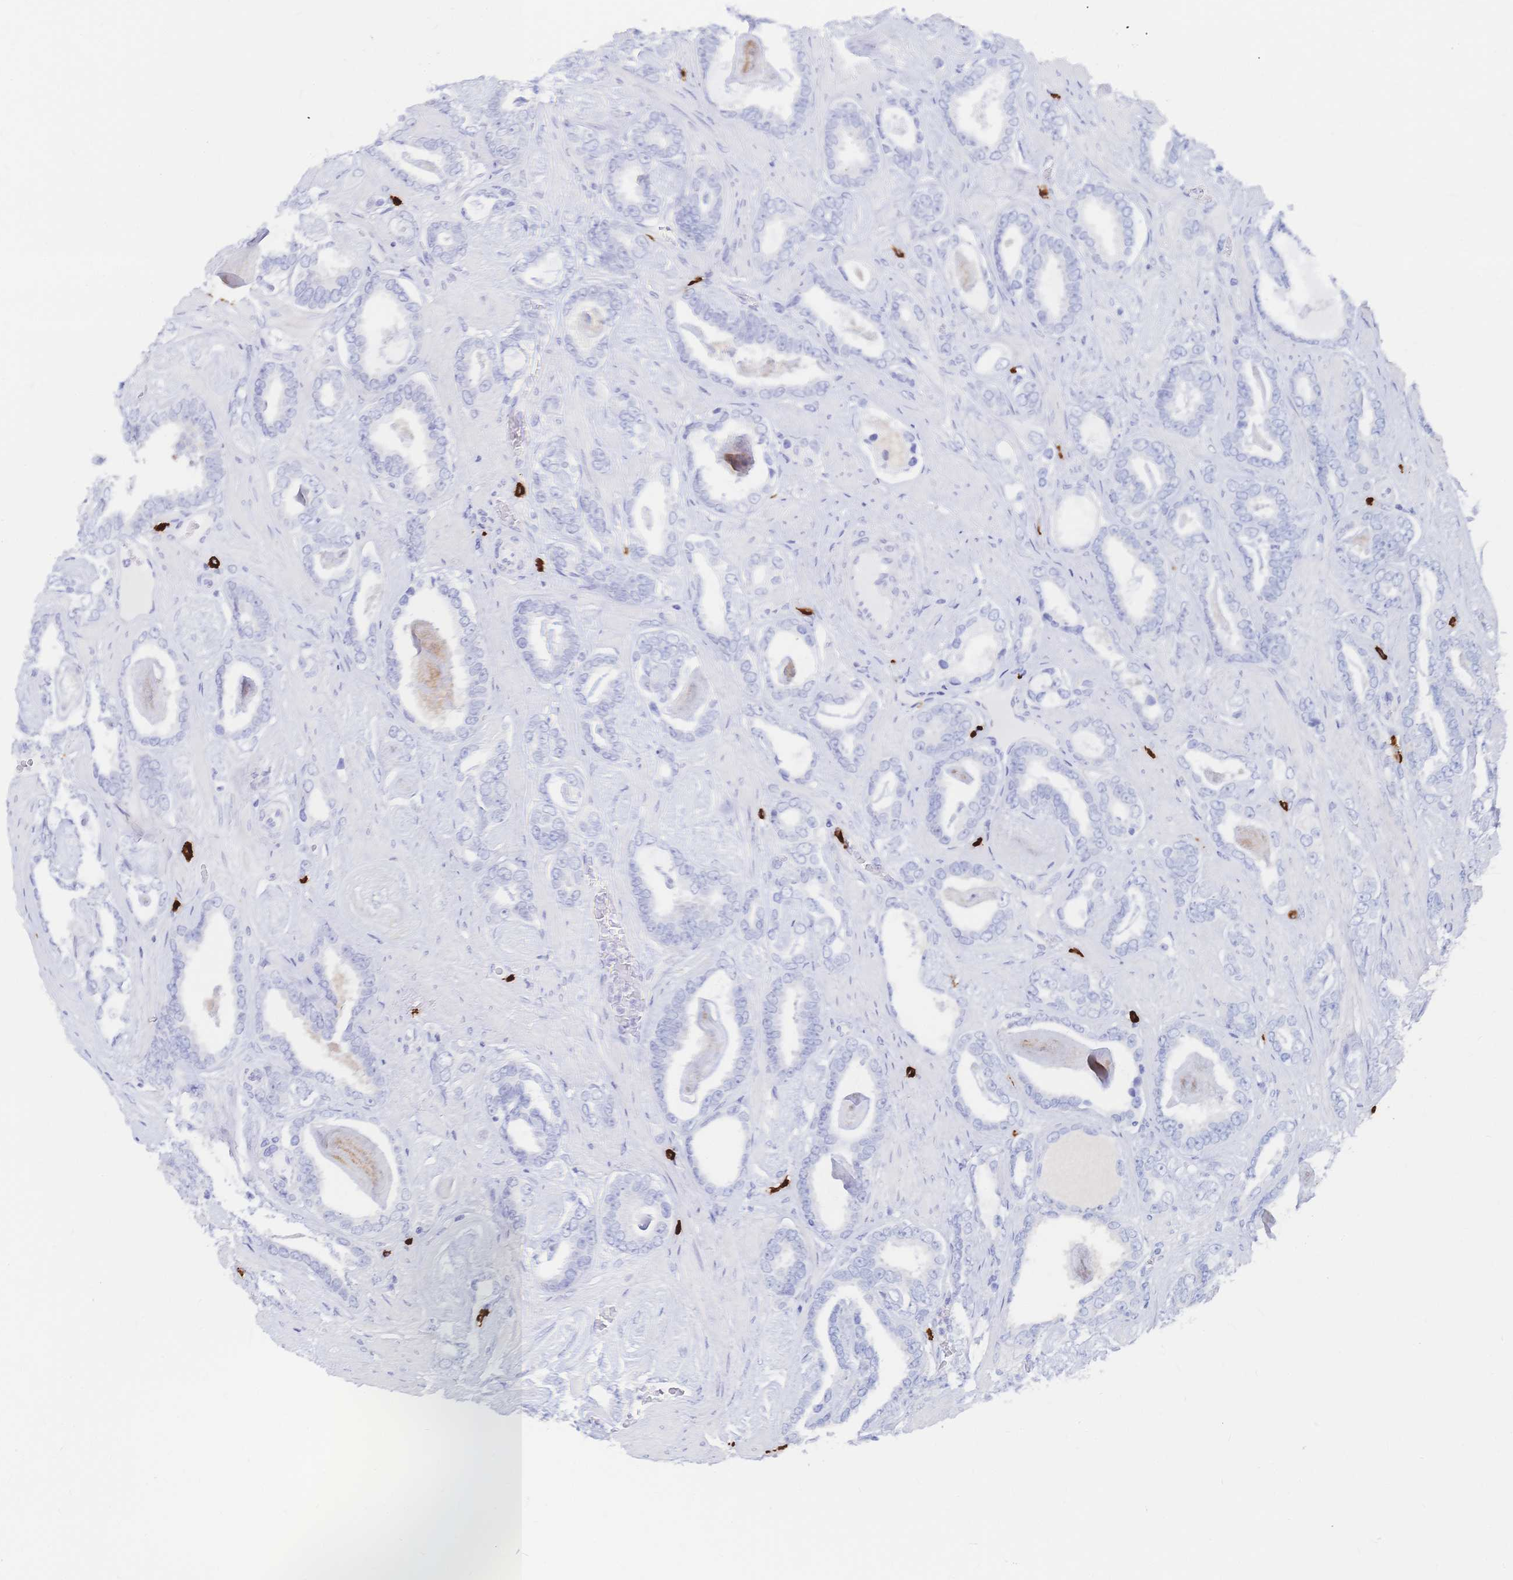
{"staining": {"intensity": "negative", "quantity": "none", "location": "none"}, "tissue": "prostate cancer", "cell_type": "Tumor cells", "image_type": "cancer", "snomed": [{"axis": "morphology", "description": "Adenocarcinoma, High grade"}, {"axis": "topography", "description": "Prostate"}], "caption": "A micrograph of prostate cancer stained for a protein exhibits no brown staining in tumor cells. (DAB immunohistochemistry (IHC), high magnification).", "gene": "IL2RB", "patient": {"sex": "male", "age": 63}}